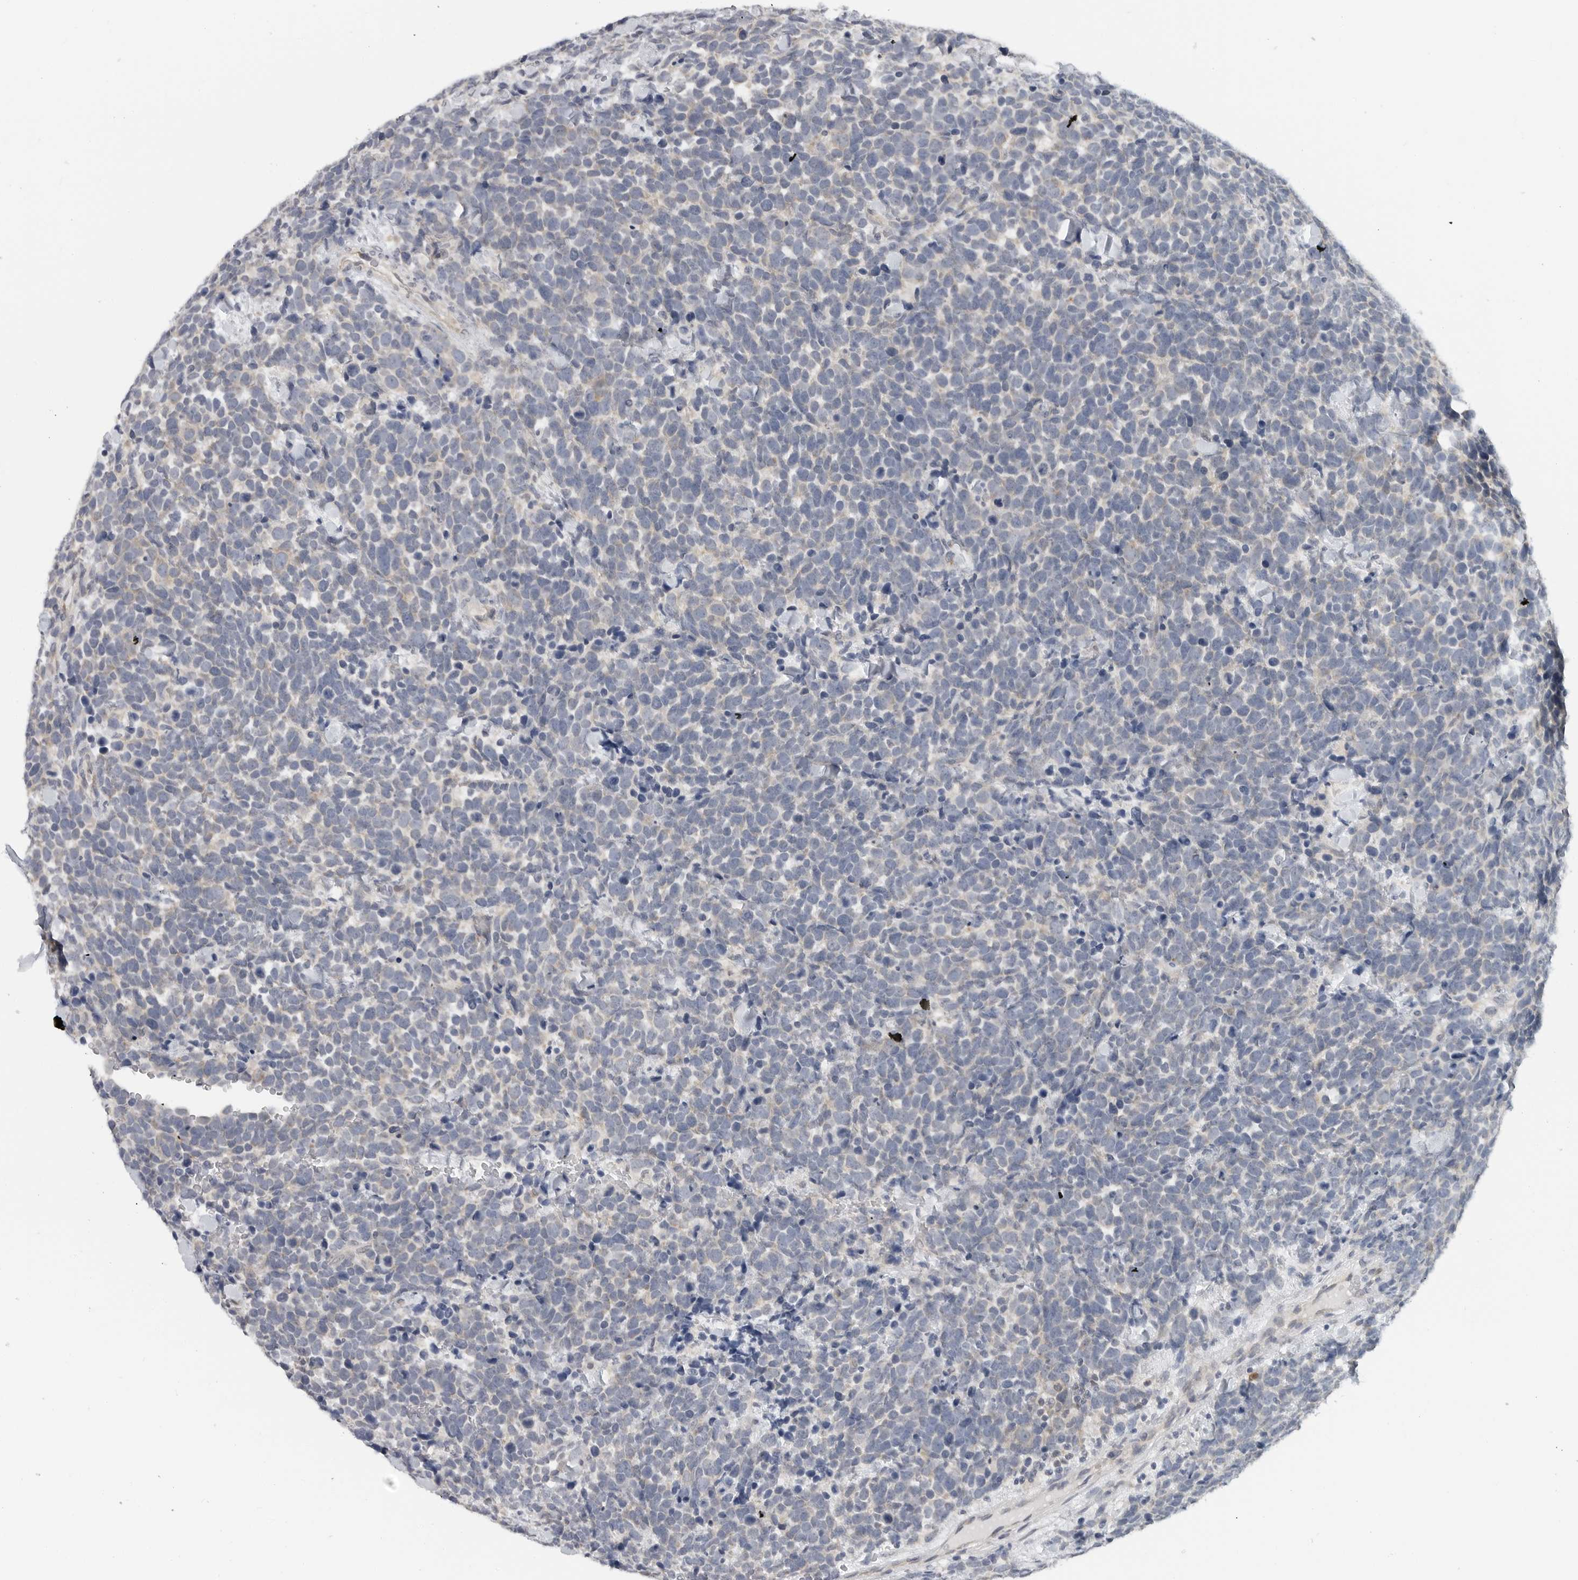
{"staining": {"intensity": "weak", "quantity": "<25%", "location": "cytoplasmic/membranous"}, "tissue": "urothelial cancer", "cell_type": "Tumor cells", "image_type": "cancer", "snomed": [{"axis": "morphology", "description": "Urothelial carcinoma, High grade"}, {"axis": "topography", "description": "Urinary bladder"}], "caption": "This image is of urothelial carcinoma (high-grade) stained with immunohistochemistry to label a protein in brown with the nuclei are counter-stained blue. There is no expression in tumor cells.", "gene": "IL12RB2", "patient": {"sex": "female", "age": 82}}